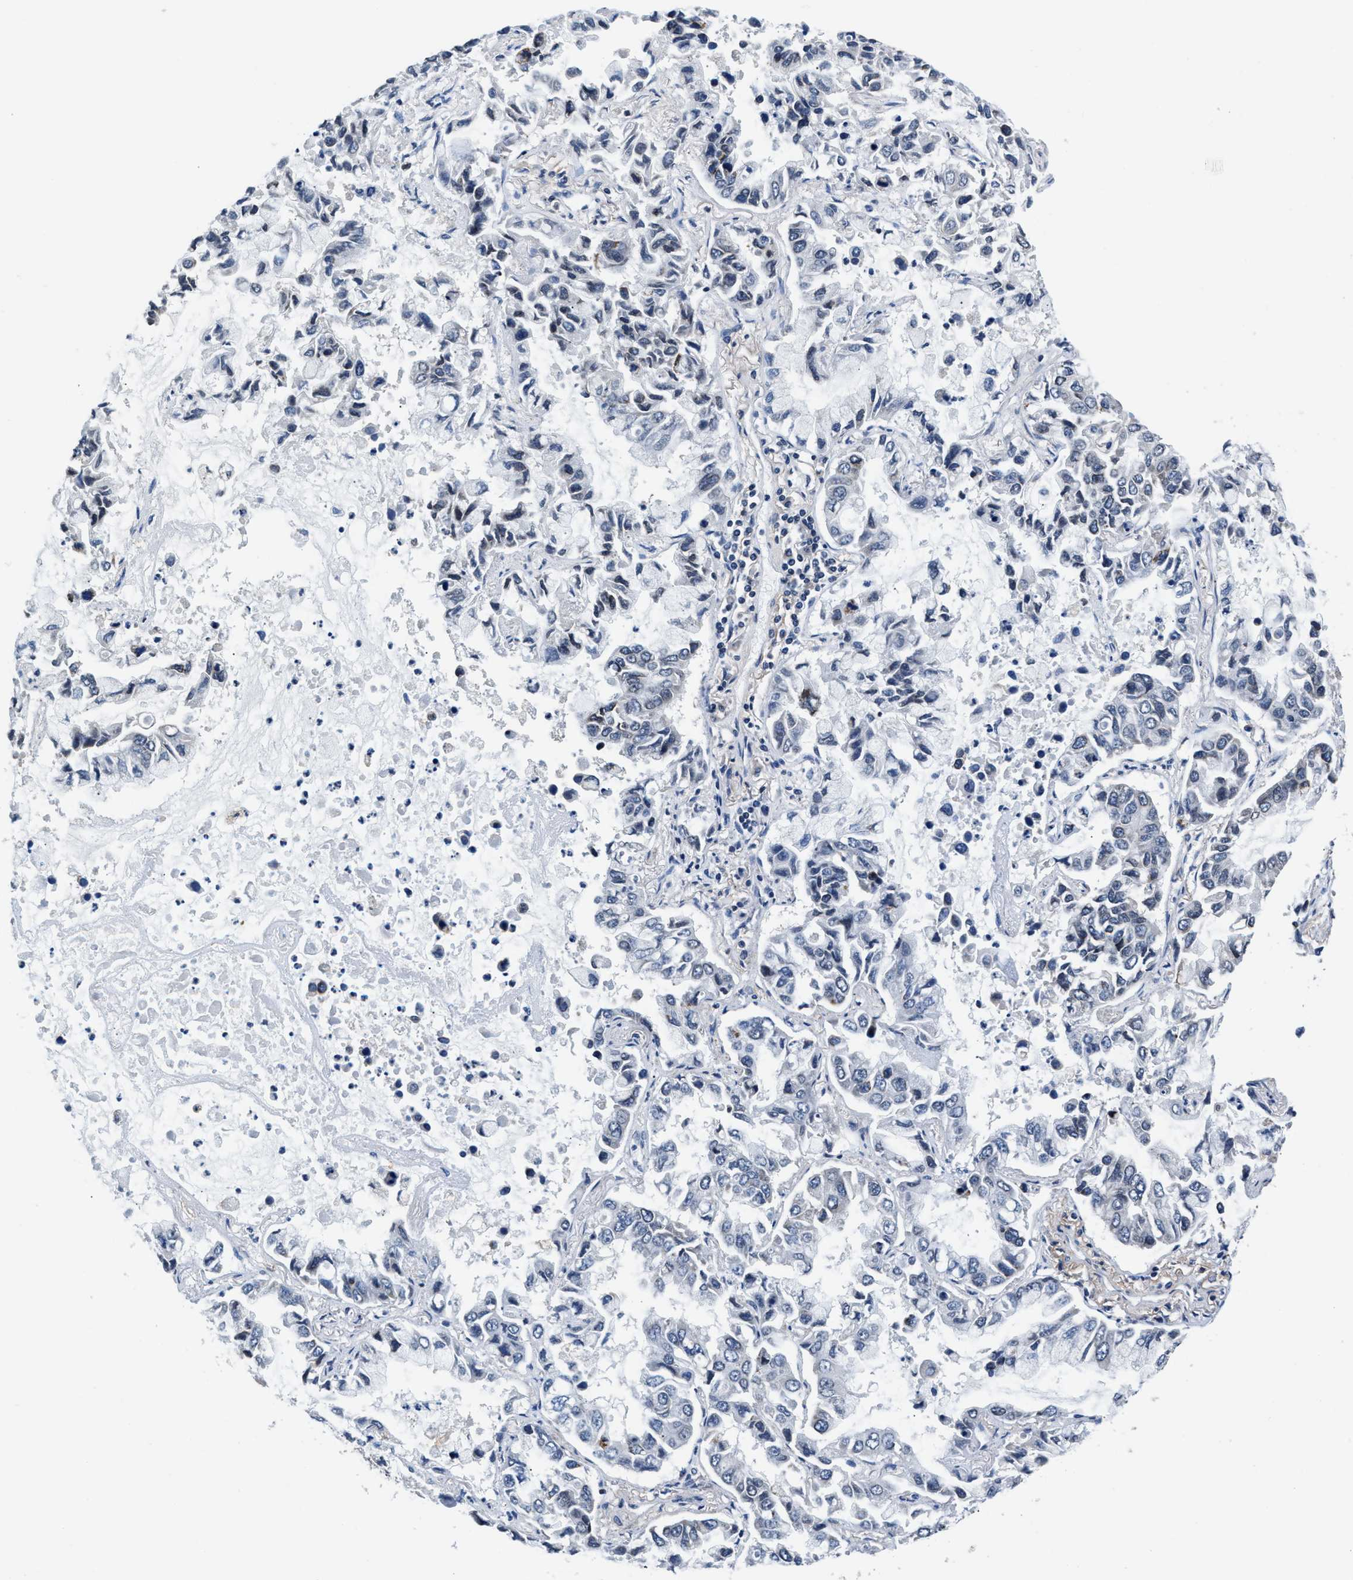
{"staining": {"intensity": "negative", "quantity": "none", "location": "none"}, "tissue": "lung cancer", "cell_type": "Tumor cells", "image_type": "cancer", "snomed": [{"axis": "morphology", "description": "Adenocarcinoma, NOS"}, {"axis": "topography", "description": "Lung"}], "caption": "This is a photomicrograph of immunohistochemistry staining of adenocarcinoma (lung), which shows no staining in tumor cells.", "gene": "MYH3", "patient": {"sex": "male", "age": 64}}